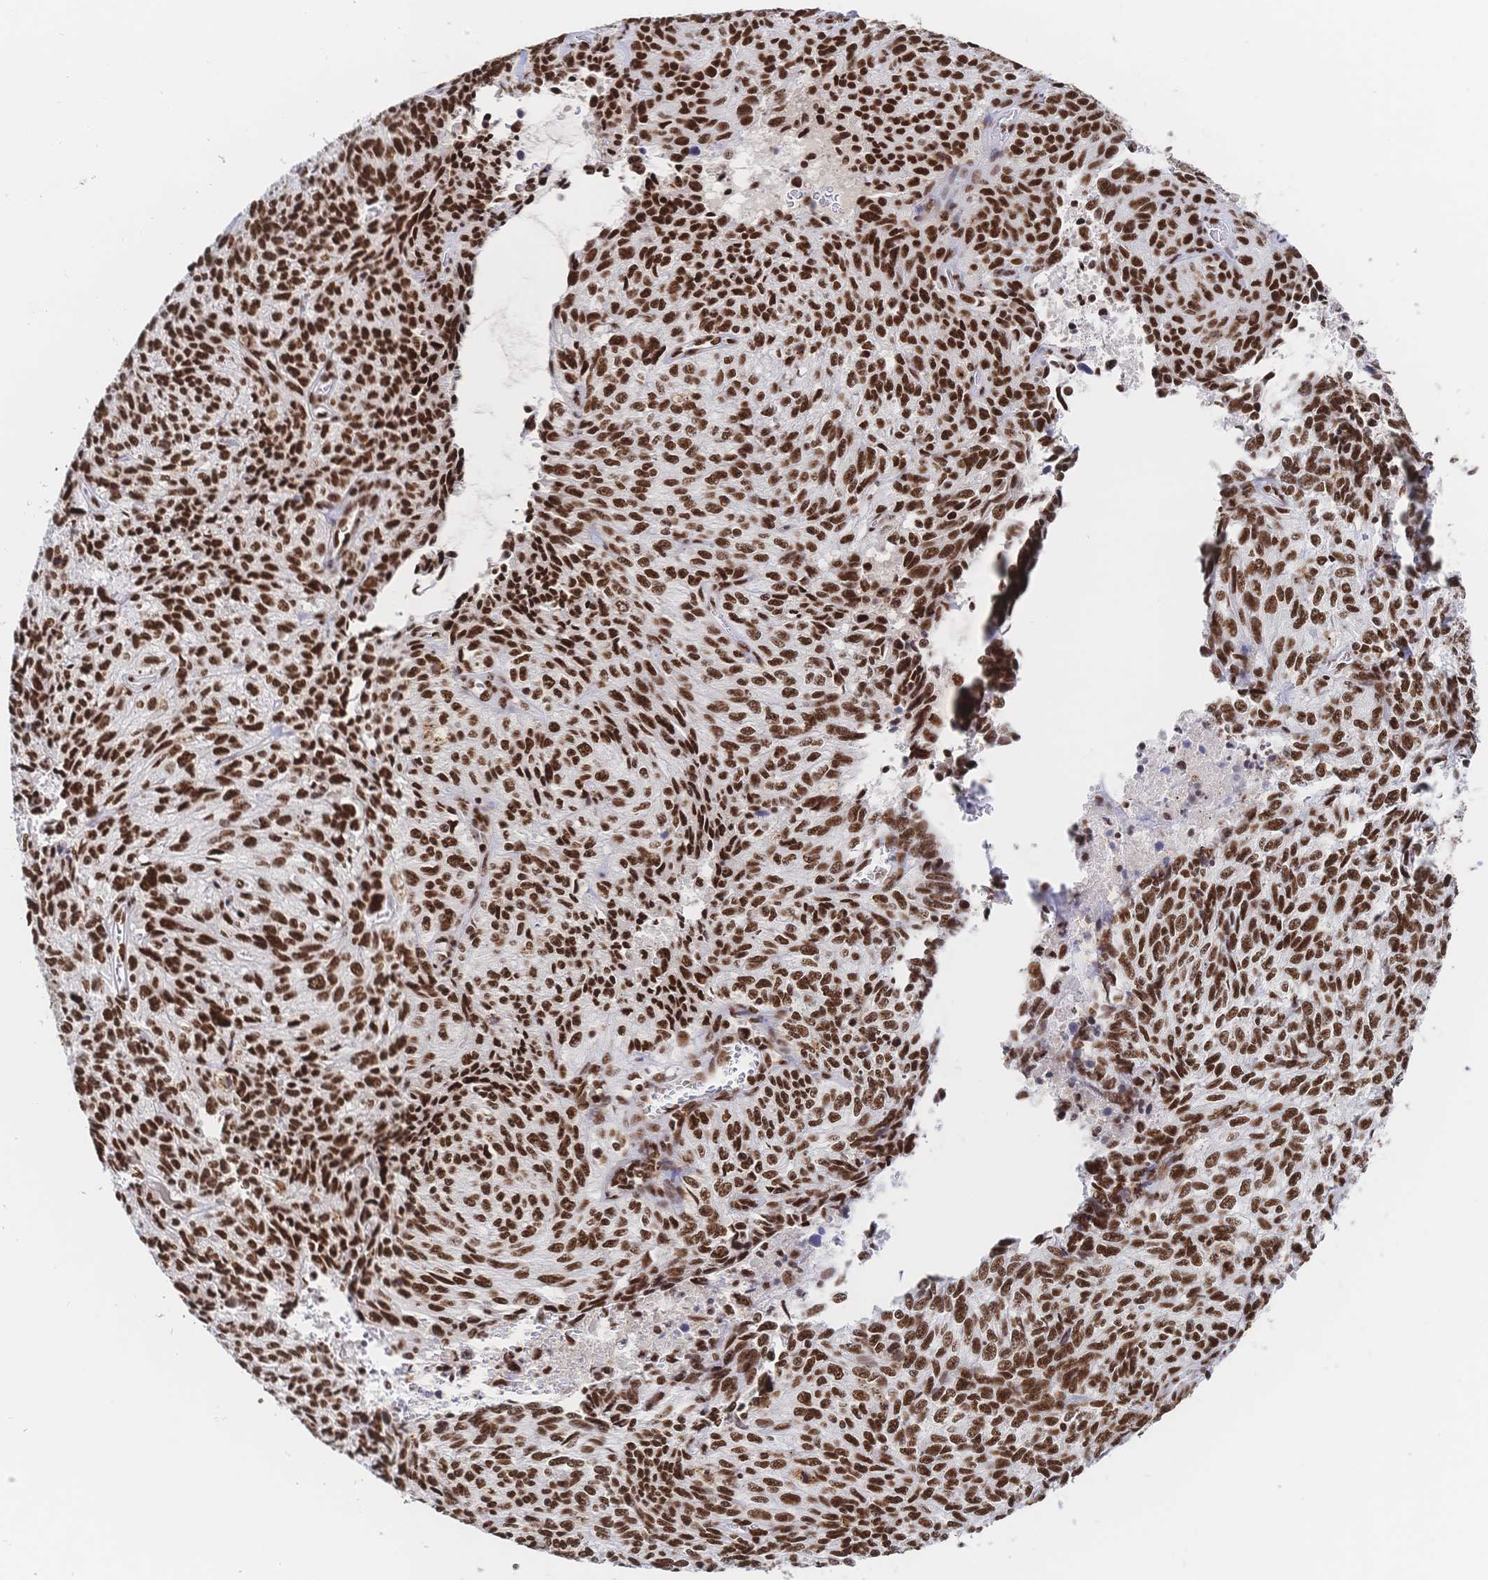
{"staining": {"intensity": "strong", "quantity": ">75%", "location": "nuclear"}, "tissue": "cervical cancer", "cell_type": "Tumor cells", "image_type": "cancer", "snomed": [{"axis": "morphology", "description": "Squamous cell carcinoma, NOS"}, {"axis": "topography", "description": "Cervix"}], "caption": "About >75% of tumor cells in human cervical squamous cell carcinoma display strong nuclear protein expression as visualized by brown immunohistochemical staining.", "gene": "SRSF1", "patient": {"sex": "female", "age": 45}}